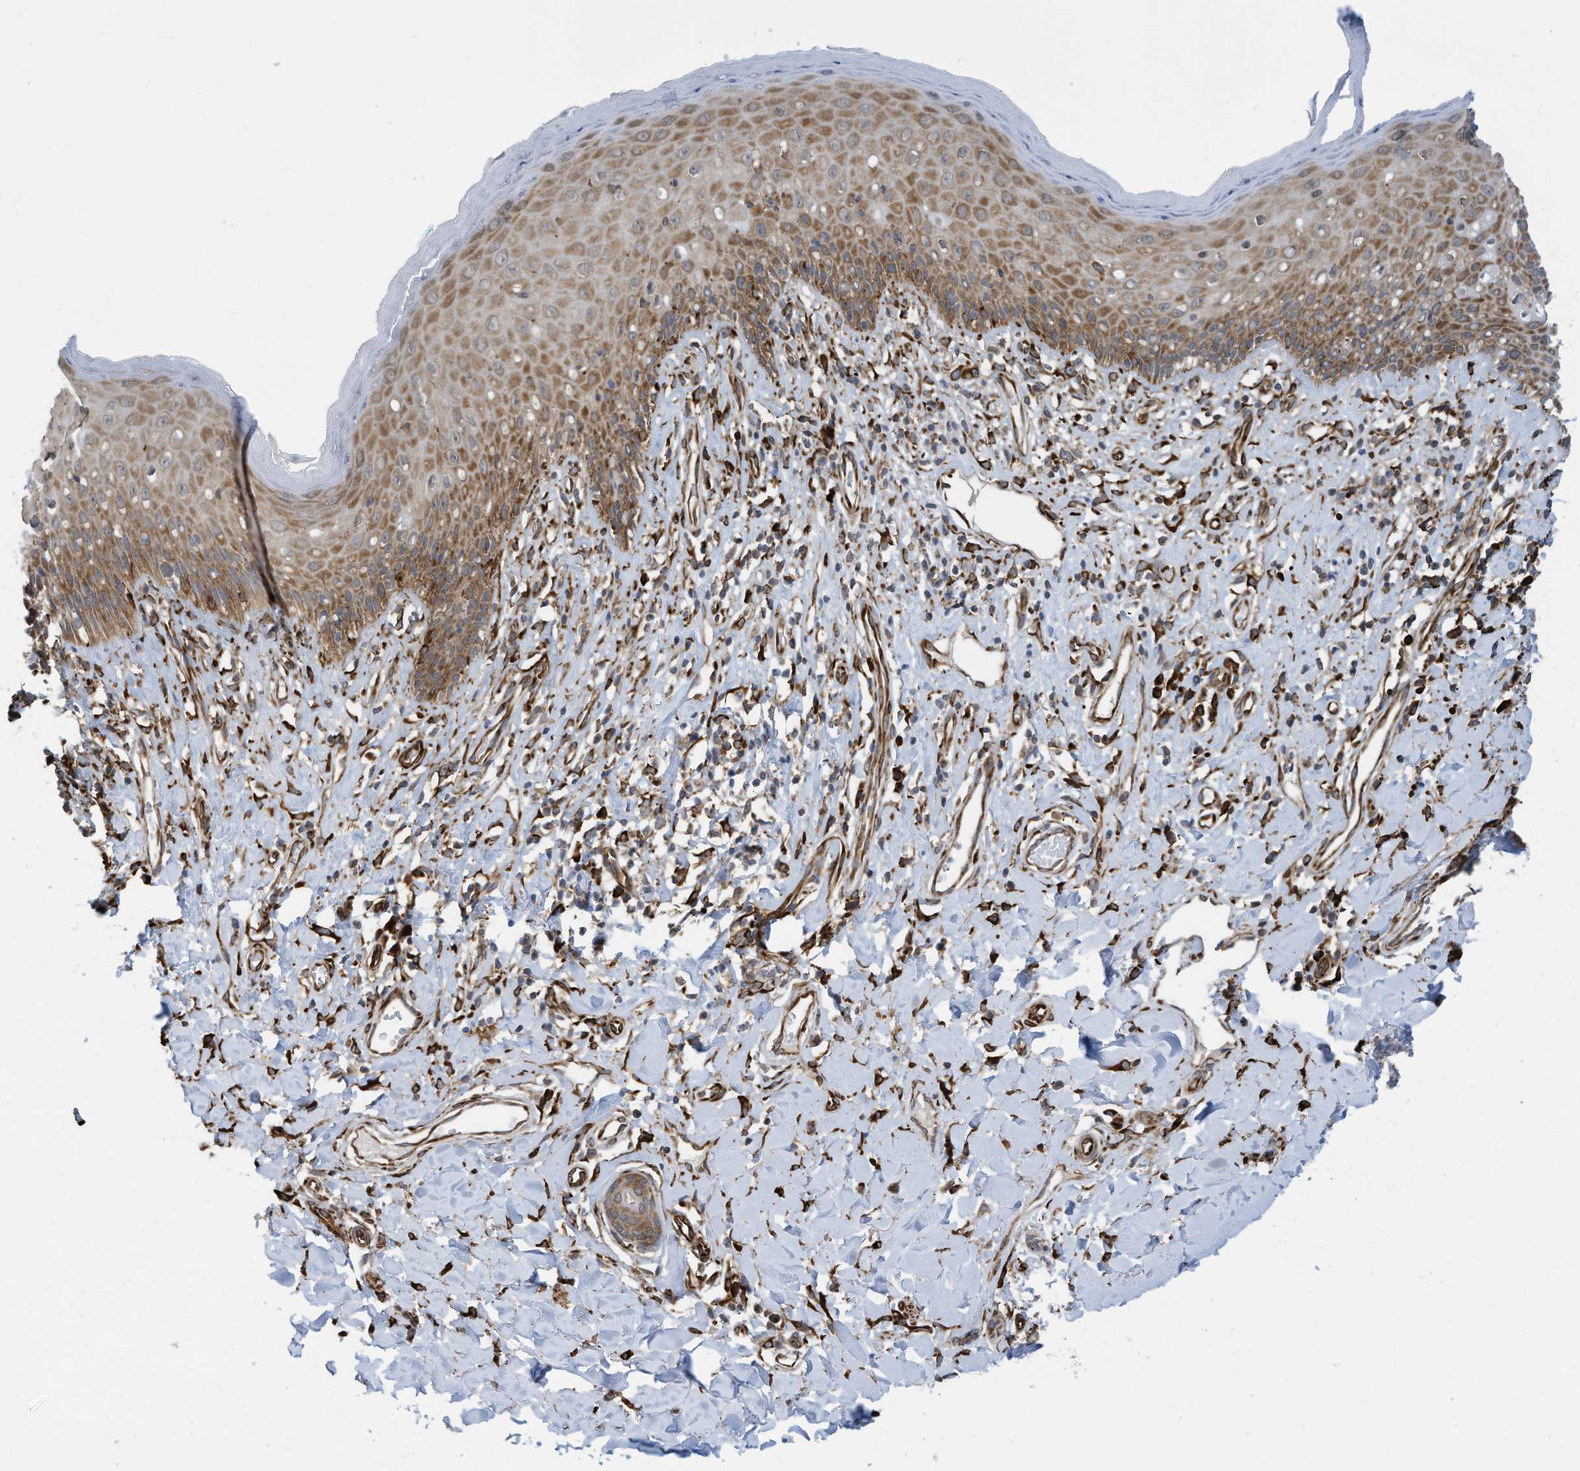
{"staining": {"intensity": "moderate", "quantity": "25%-75%", "location": "cytoplasmic/membranous"}, "tissue": "skin", "cell_type": "Epidermal cells", "image_type": "normal", "snomed": [{"axis": "morphology", "description": "Normal tissue, NOS"}, {"axis": "morphology", "description": "Squamous cell carcinoma, NOS"}, {"axis": "topography", "description": "Vulva"}], "caption": "Protein staining shows moderate cytoplasmic/membranous positivity in about 25%-75% of epidermal cells in unremarkable skin. (Brightfield microscopy of DAB IHC at high magnification).", "gene": "ZBTB45", "patient": {"sex": "female", "age": 85}}